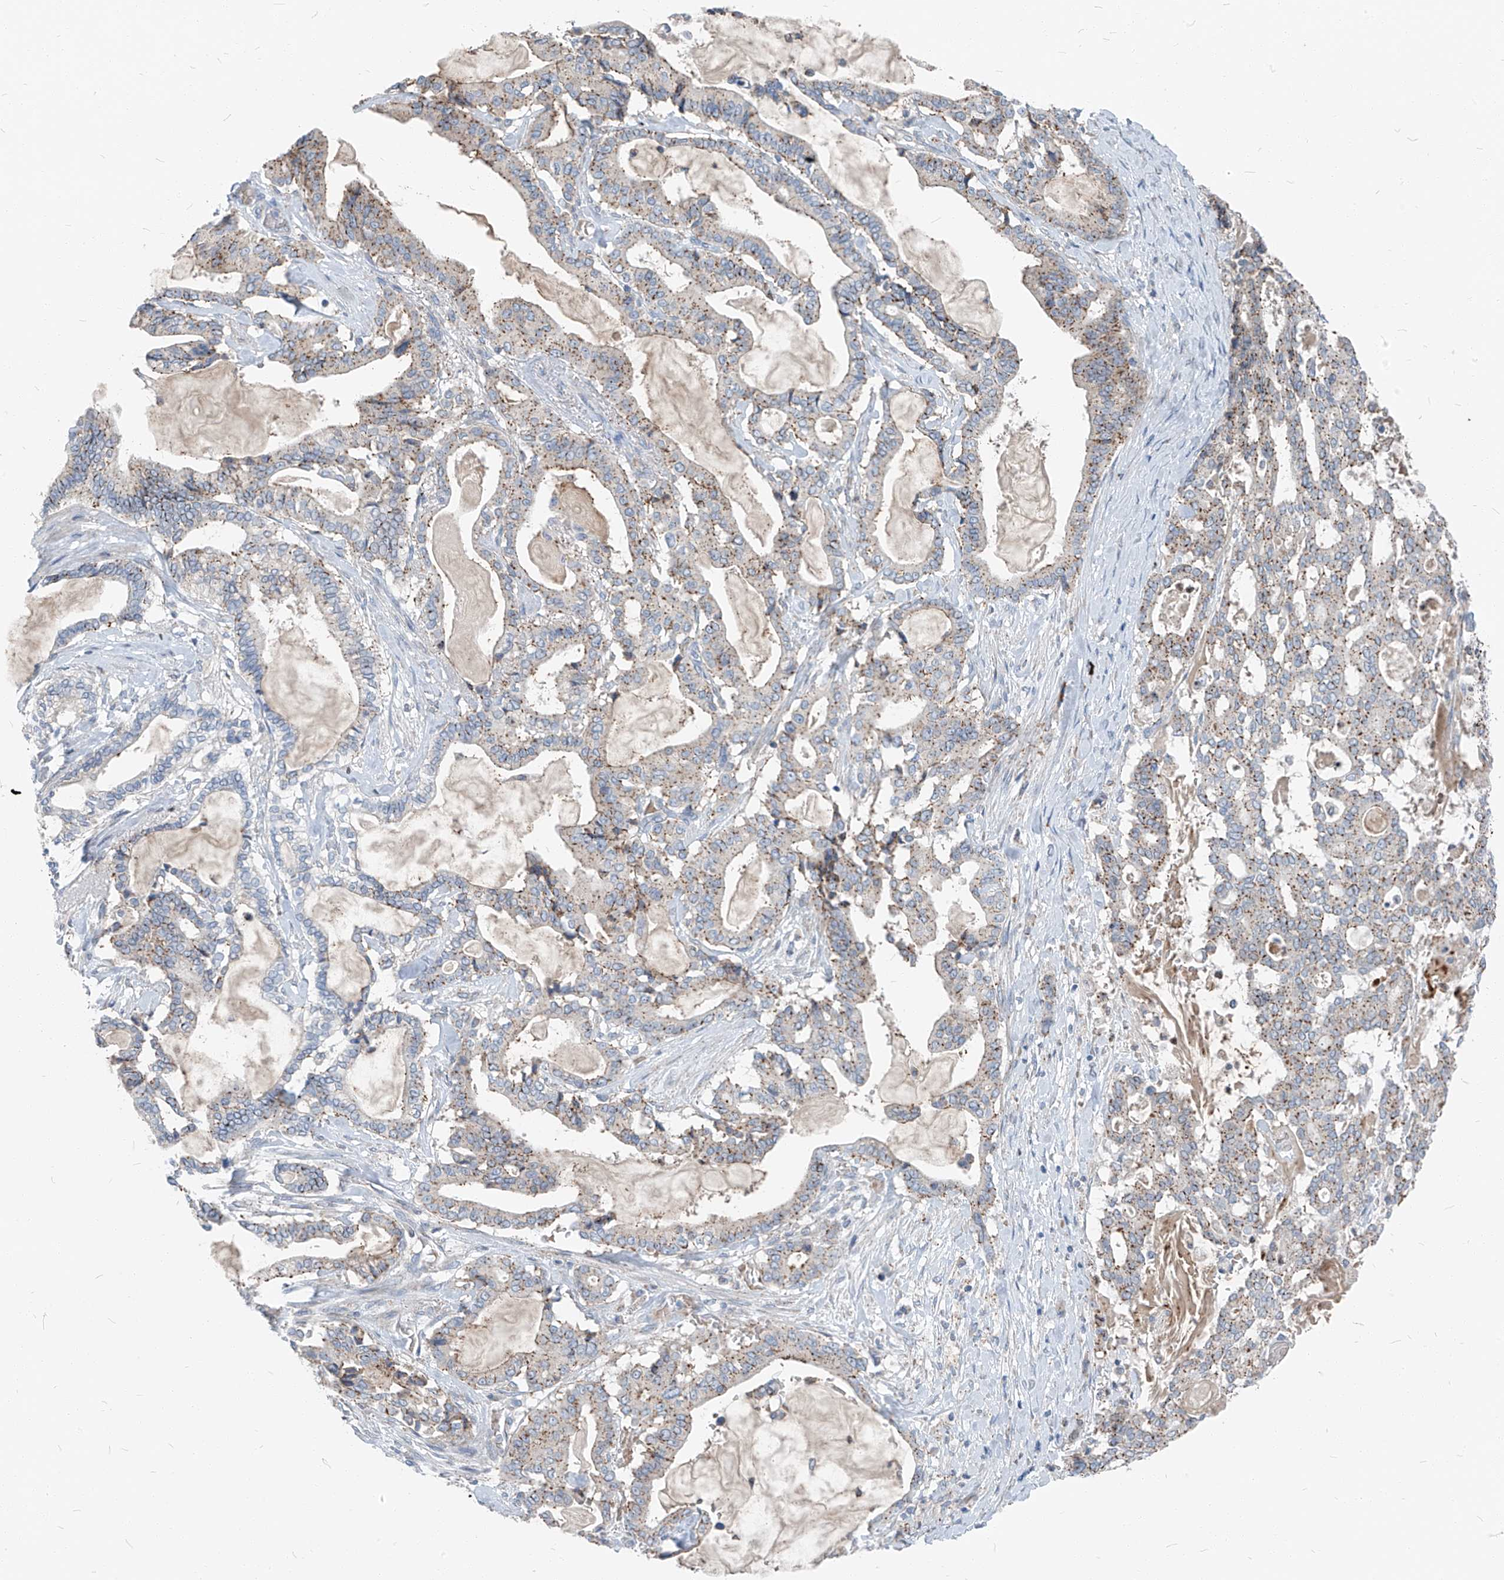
{"staining": {"intensity": "weak", "quantity": ">75%", "location": "cytoplasmic/membranous"}, "tissue": "pancreatic cancer", "cell_type": "Tumor cells", "image_type": "cancer", "snomed": [{"axis": "morphology", "description": "Adenocarcinoma, NOS"}, {"axis": "topography", "description": "Pancreas"}], "caption": "Protein staining of pancreatic adenocarcinoma tissue exhibits weak cytoplasmic/membranous staining in about >75% of tumor cells.", "gene": "CHMP2B", "patient": {"sex": "male", "age": 63}}